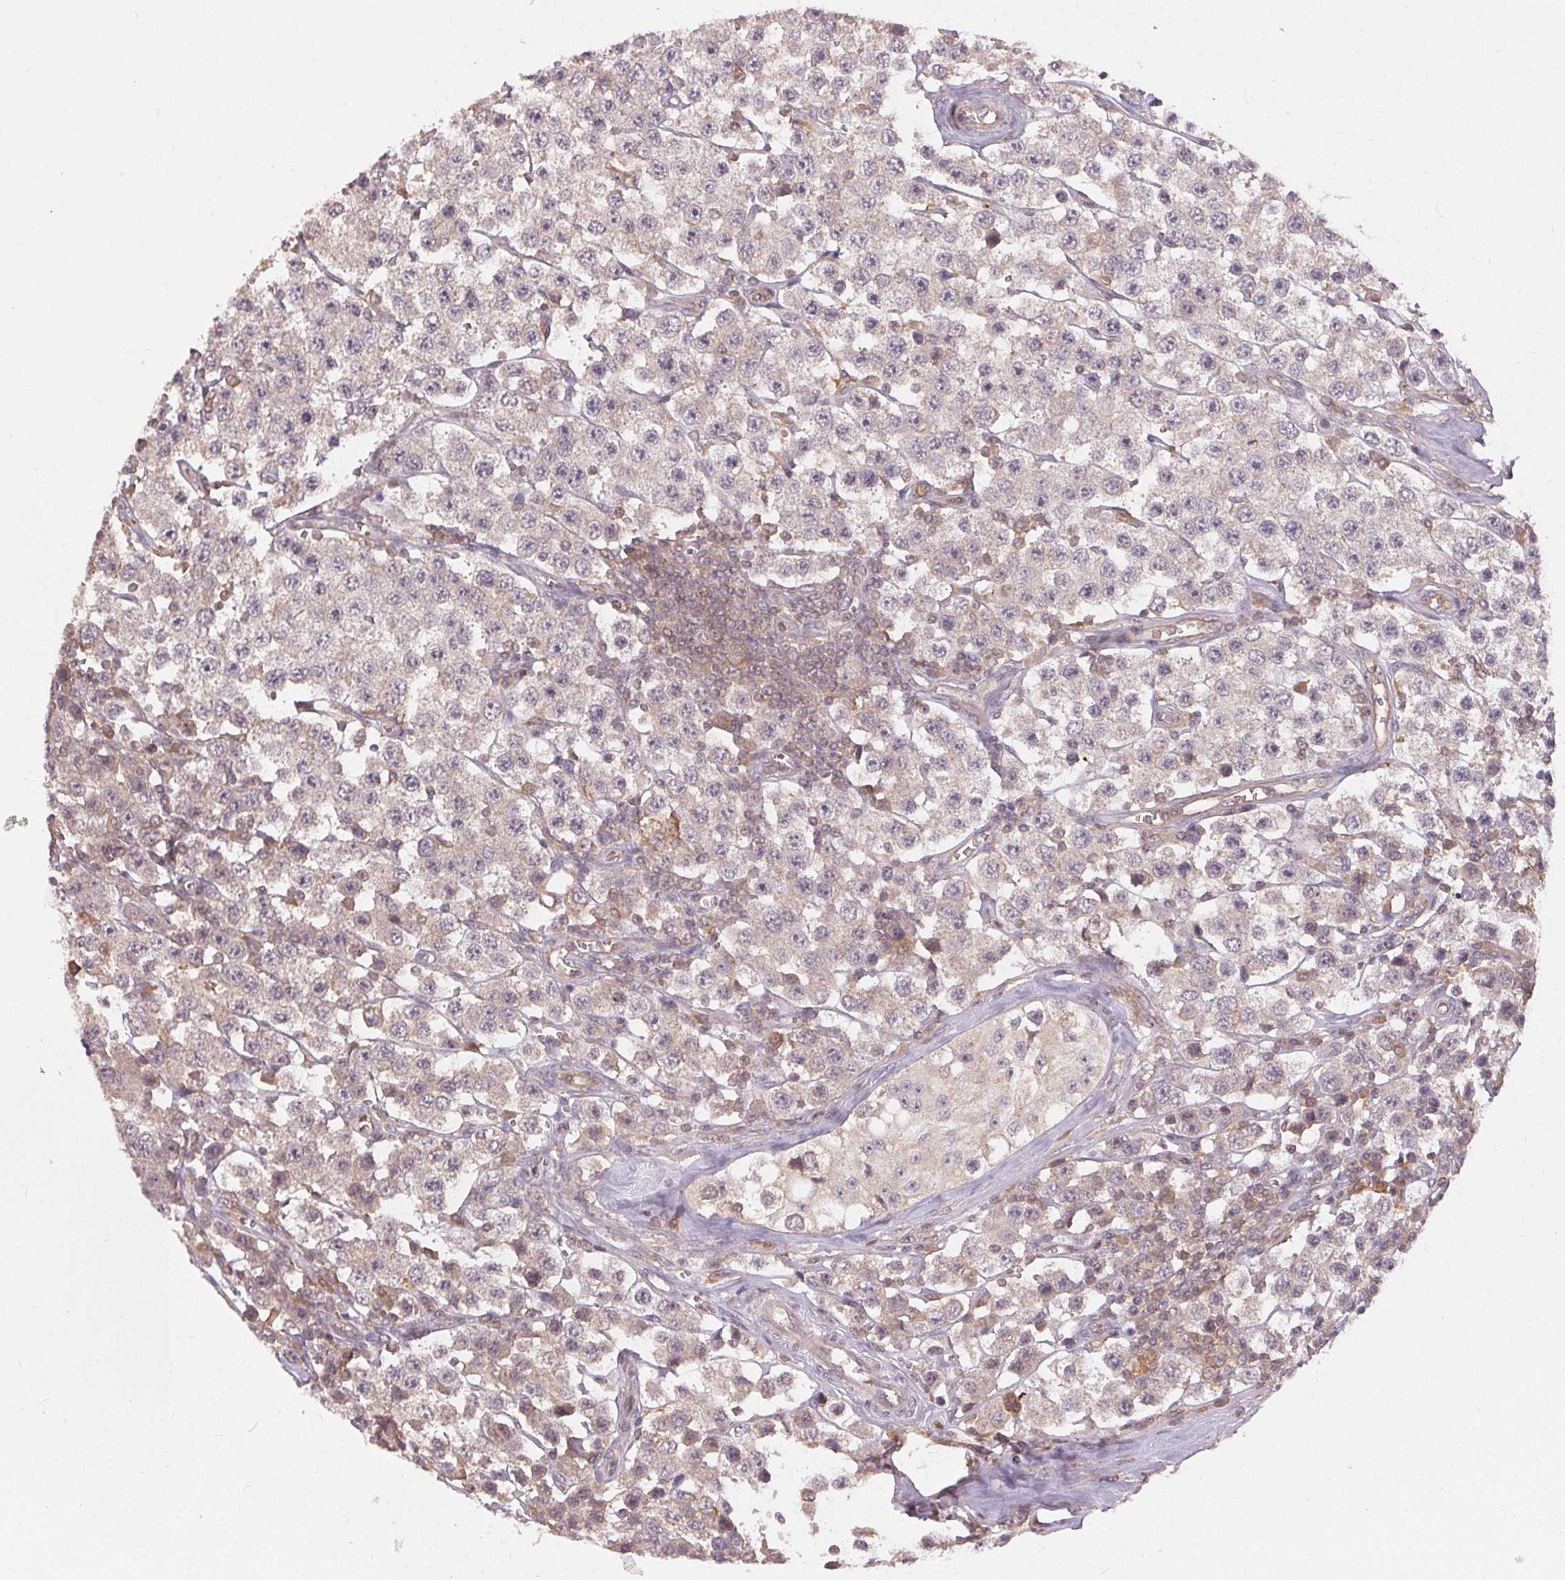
{"staining": {"intensity": "negative", "quantity": "none", "location": "none"}, "tissue": "testis cancer", "cell_type": "Tumor cells", "image_type": "cancer", "snomed": [{"axis": "morphology", "description": "Seminoma, NOS"}, {"axis": "topography", "description": "Testis"}], "caption": "An immunohistochemistry (IHC) photomicrograph of seminoma (testis) is shown. There is no staining in tumor cells of seminoma (testis).", "gene": "MAPKAPK2", "patient": {"sex": "male", "age": 34}}